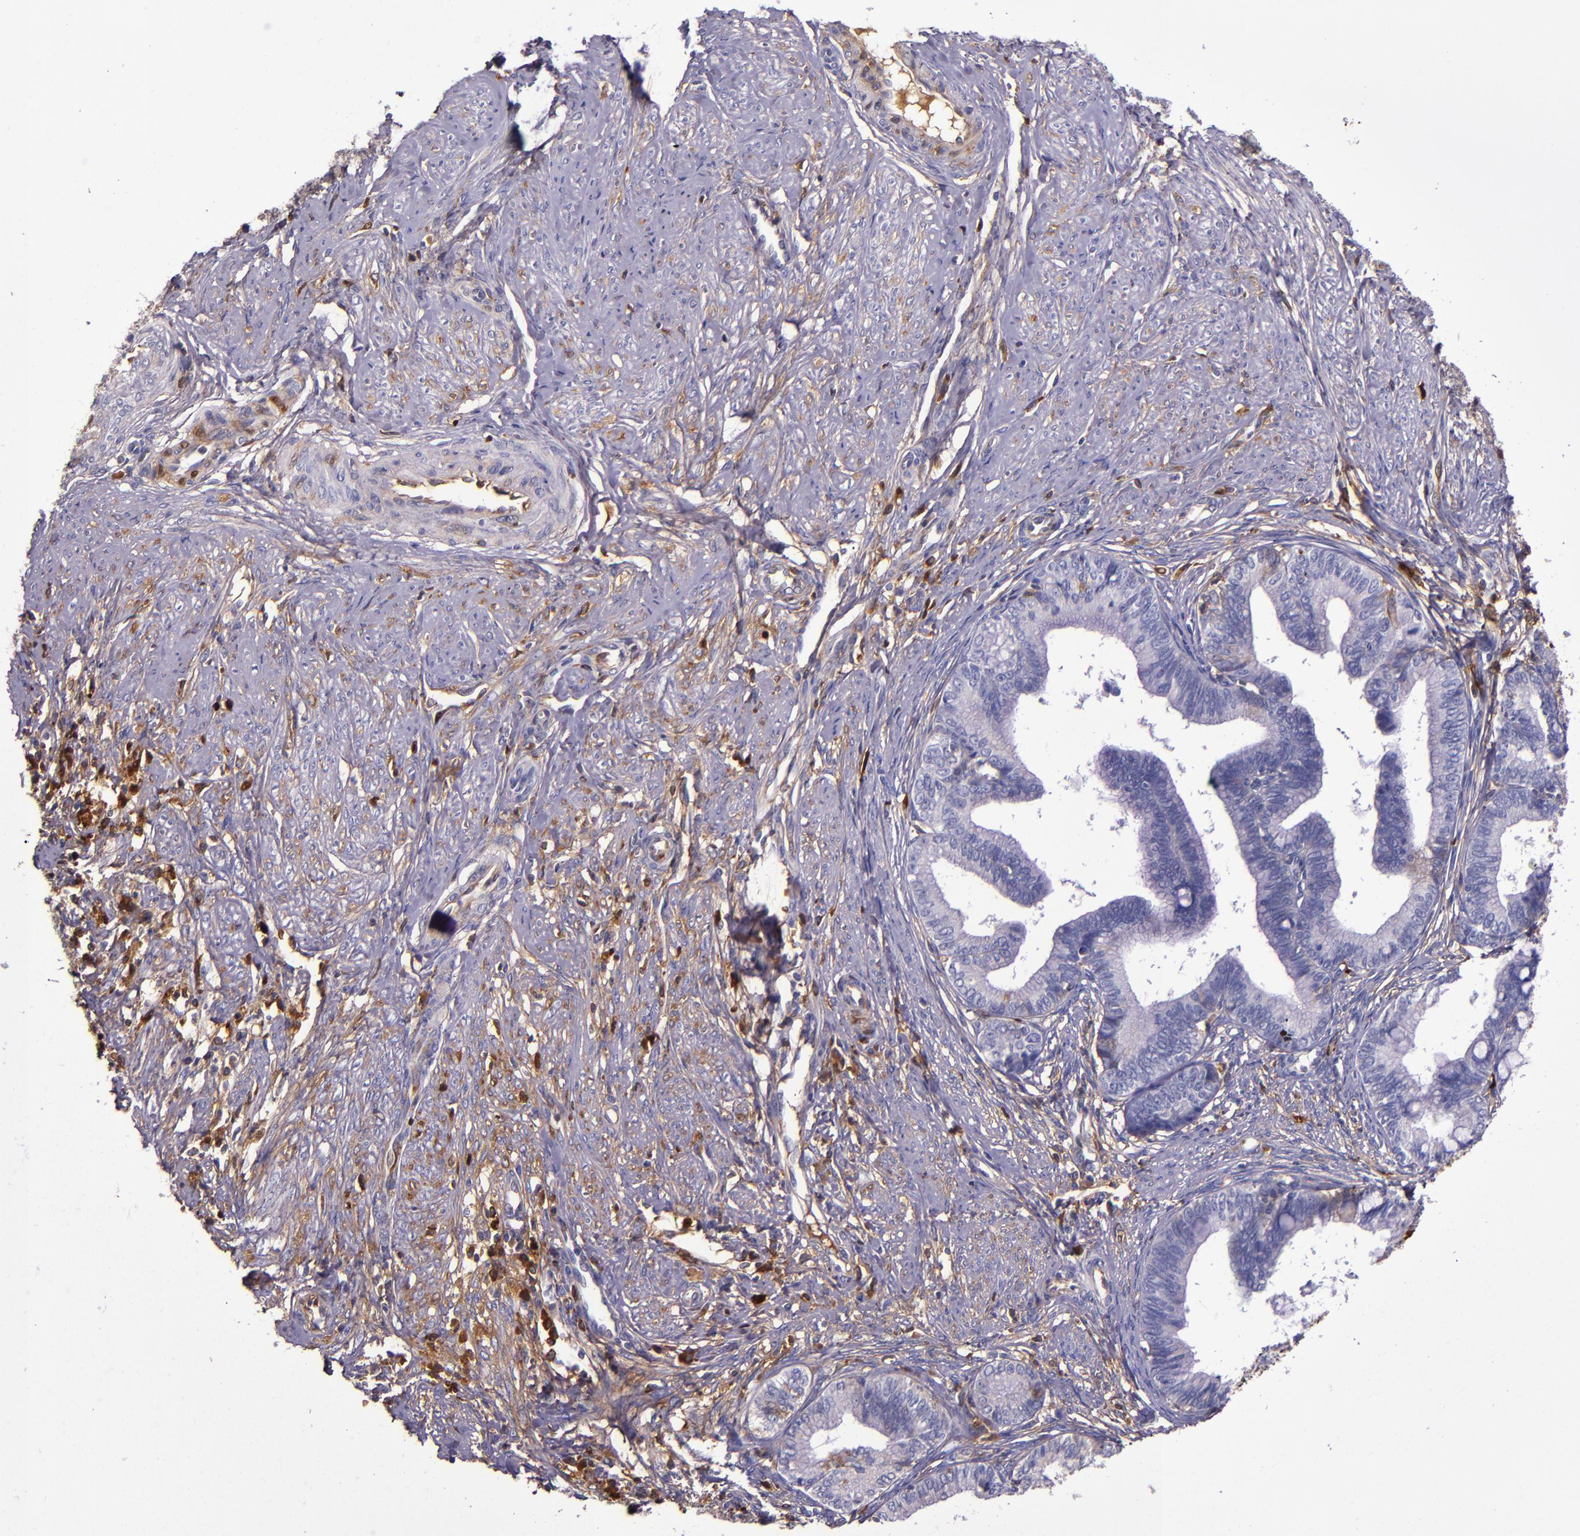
{"staining": {"intensity": "moderate", "quantity": "<25%", "location": "cytoplasmic/membranous"}, "tissue": "cervical cancer", "cell_type": "Tumor cells", "image_type": "cancer", "snomed": [{"axis": "morphology", "description": "Adenocarcinoma, NOS"}, {"axis": "topography", "description": "Cervix"}], "caption": "IHC micrograph of human adenocarcinoma (cervical) stained for a protein (brown), which shows low levels of moderate cytoplasmic/membranous expression in approximately <25% of tumor cells.", "gene": "CLEC3B", "patient": {"sex": "female", "age": 36}}